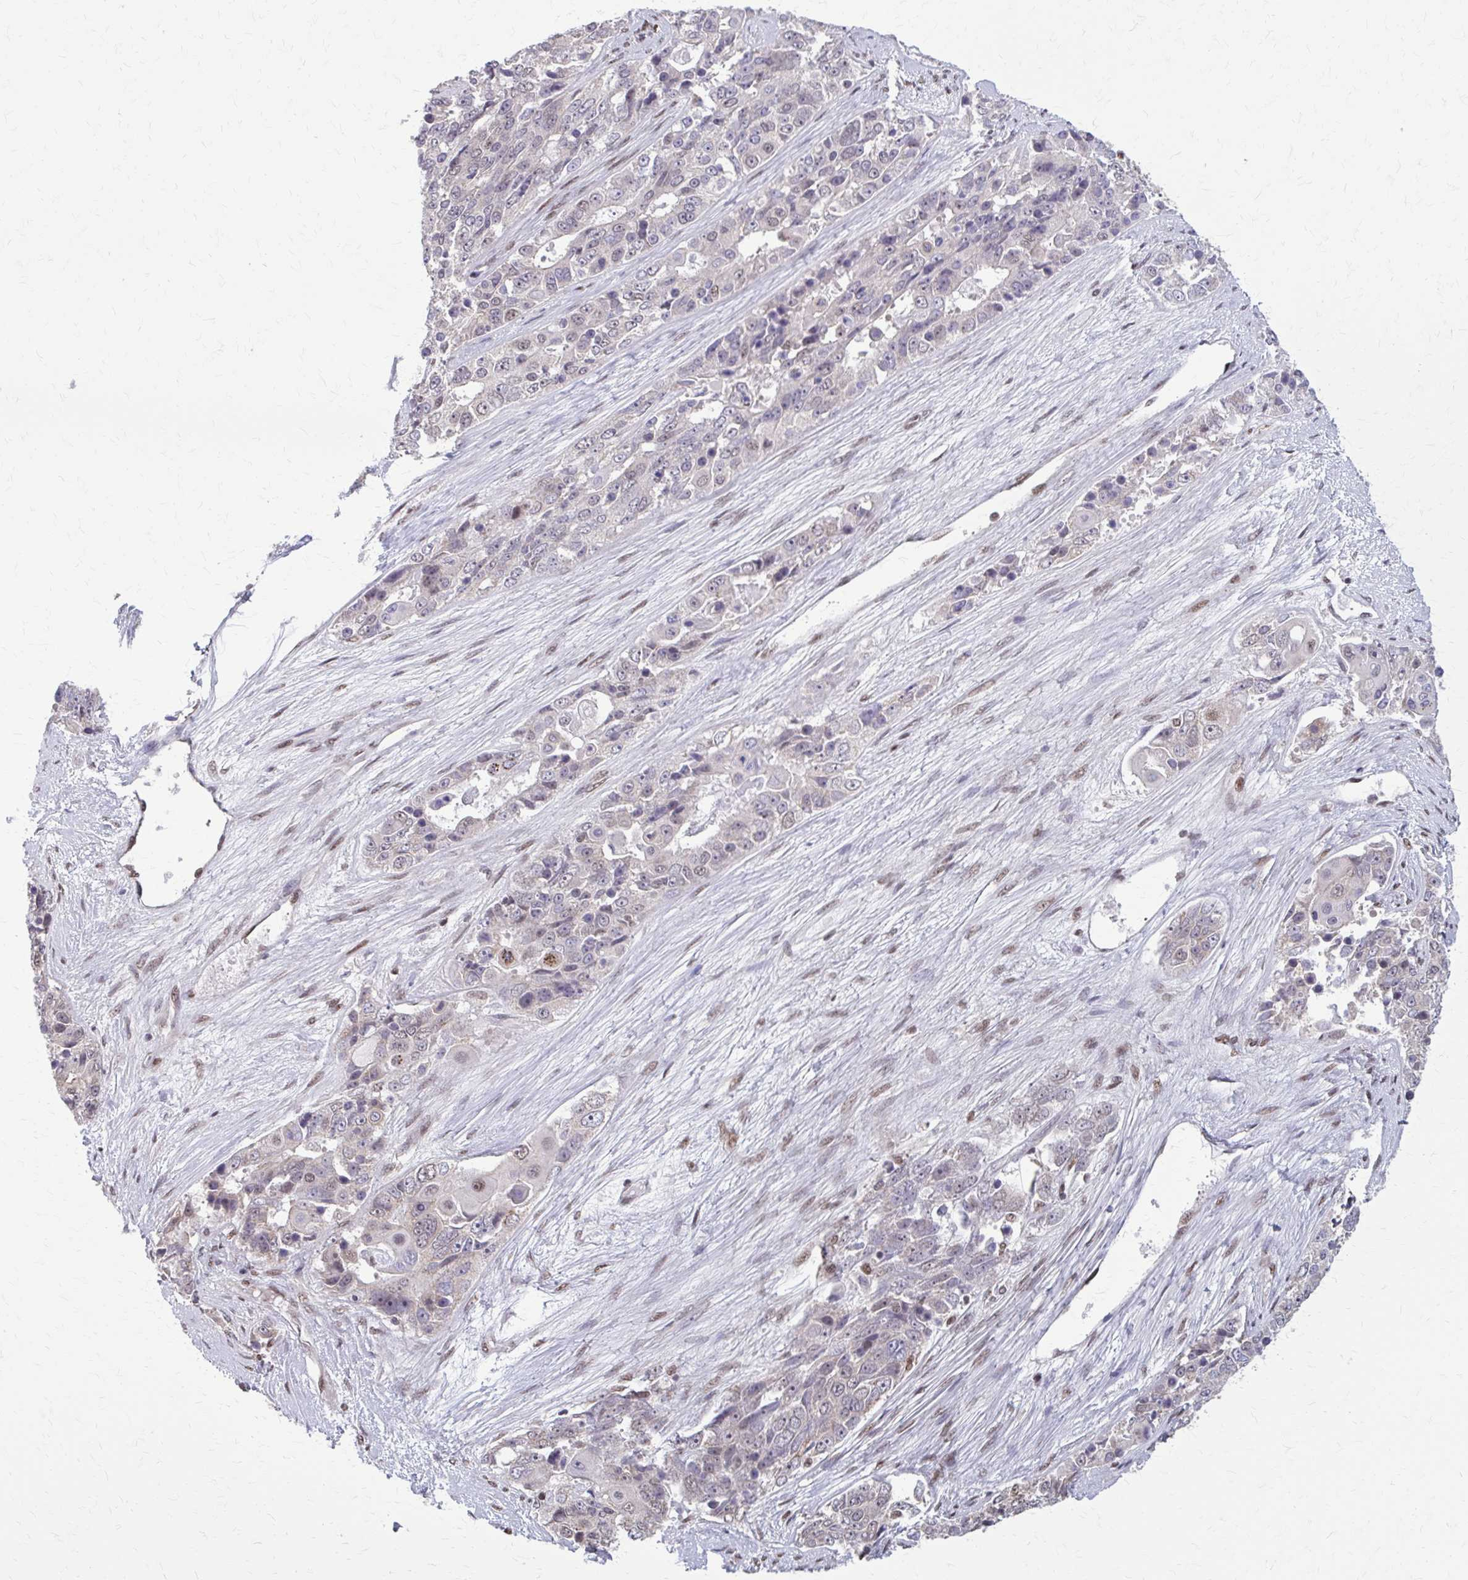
{"staining": {"intensity": "moderate", "quantity": "25%-75%", "location": "nuclear"}, "tissue": "ovarian cancer", "cell_type": "Tumor cells", "image_type": "cancer", "snomed": [{"axis": "morphology", "description": "Carcinoma, endometroid"}, {"axis": "topography", "description": "Ovary"}], "caption": "Ovarian cancer (endometroid carcinoma) stained for a protein (brown) shows moderate nuclear positive expression in about 25%-75% of tumor cells.", "gene": "TTF1", "patient": {"sex": "female", "age": 51}}